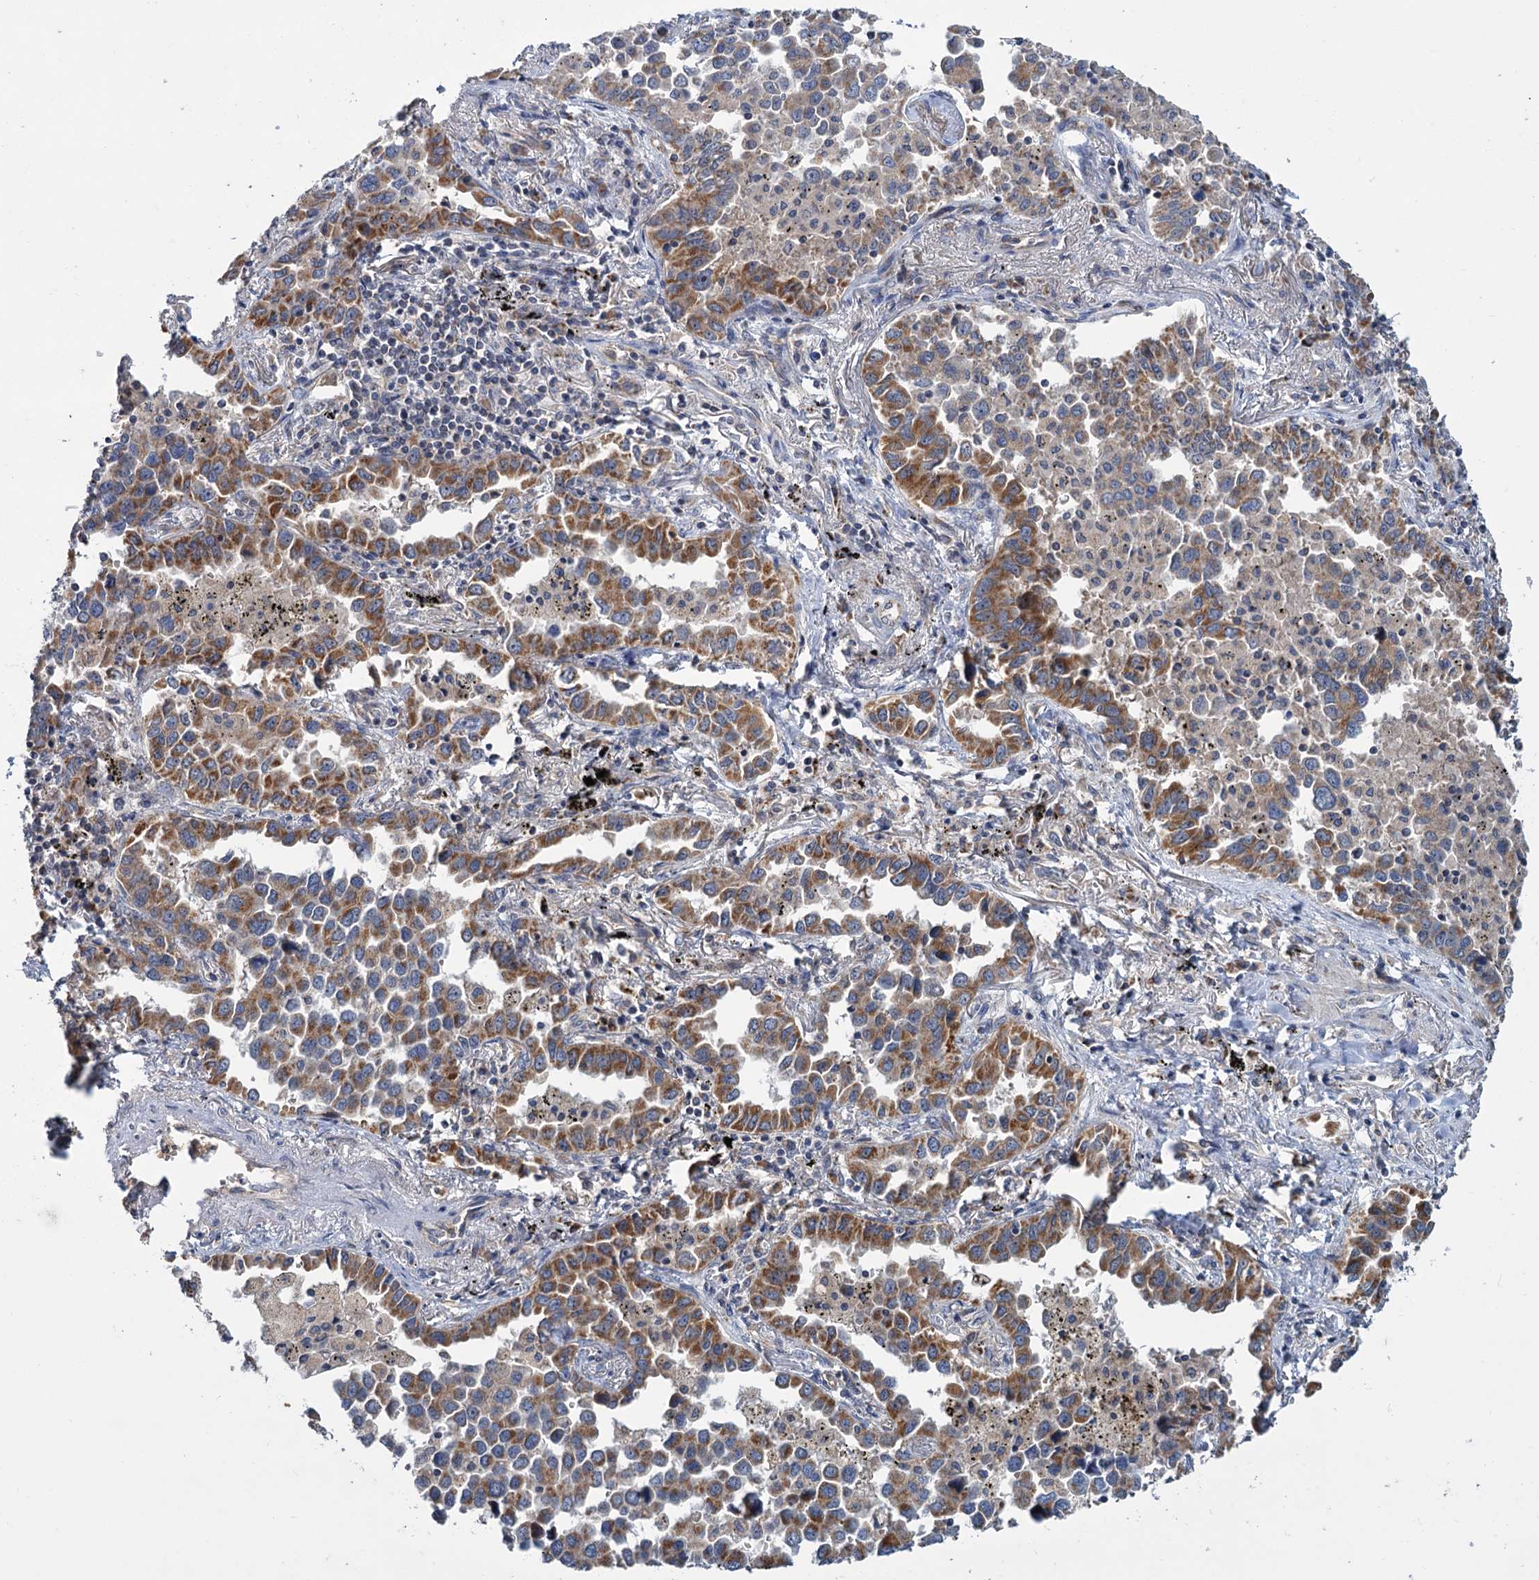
{"staining": {"intensity": "moderate", "quantity": "25%-75%", "location": "cytoplasmic/membranous"}, "tissue": "lung cancer", "cell_type": "Tumor cells", "image_type": "cancer", "snomed": [{"axis": "morphology", "description": "Adenocarcinoma, NOS"}, {"axis": "topography", "description": "Lung"}], "caption": "Immunohistochemical staining of human lung cancer reveals medium levels of moderate cytoplasmic/membranous staining in about 25%-75% of tumor cells.", "gene": "DYNC2H1", "patient": {"sex": "male", "age": 67}}